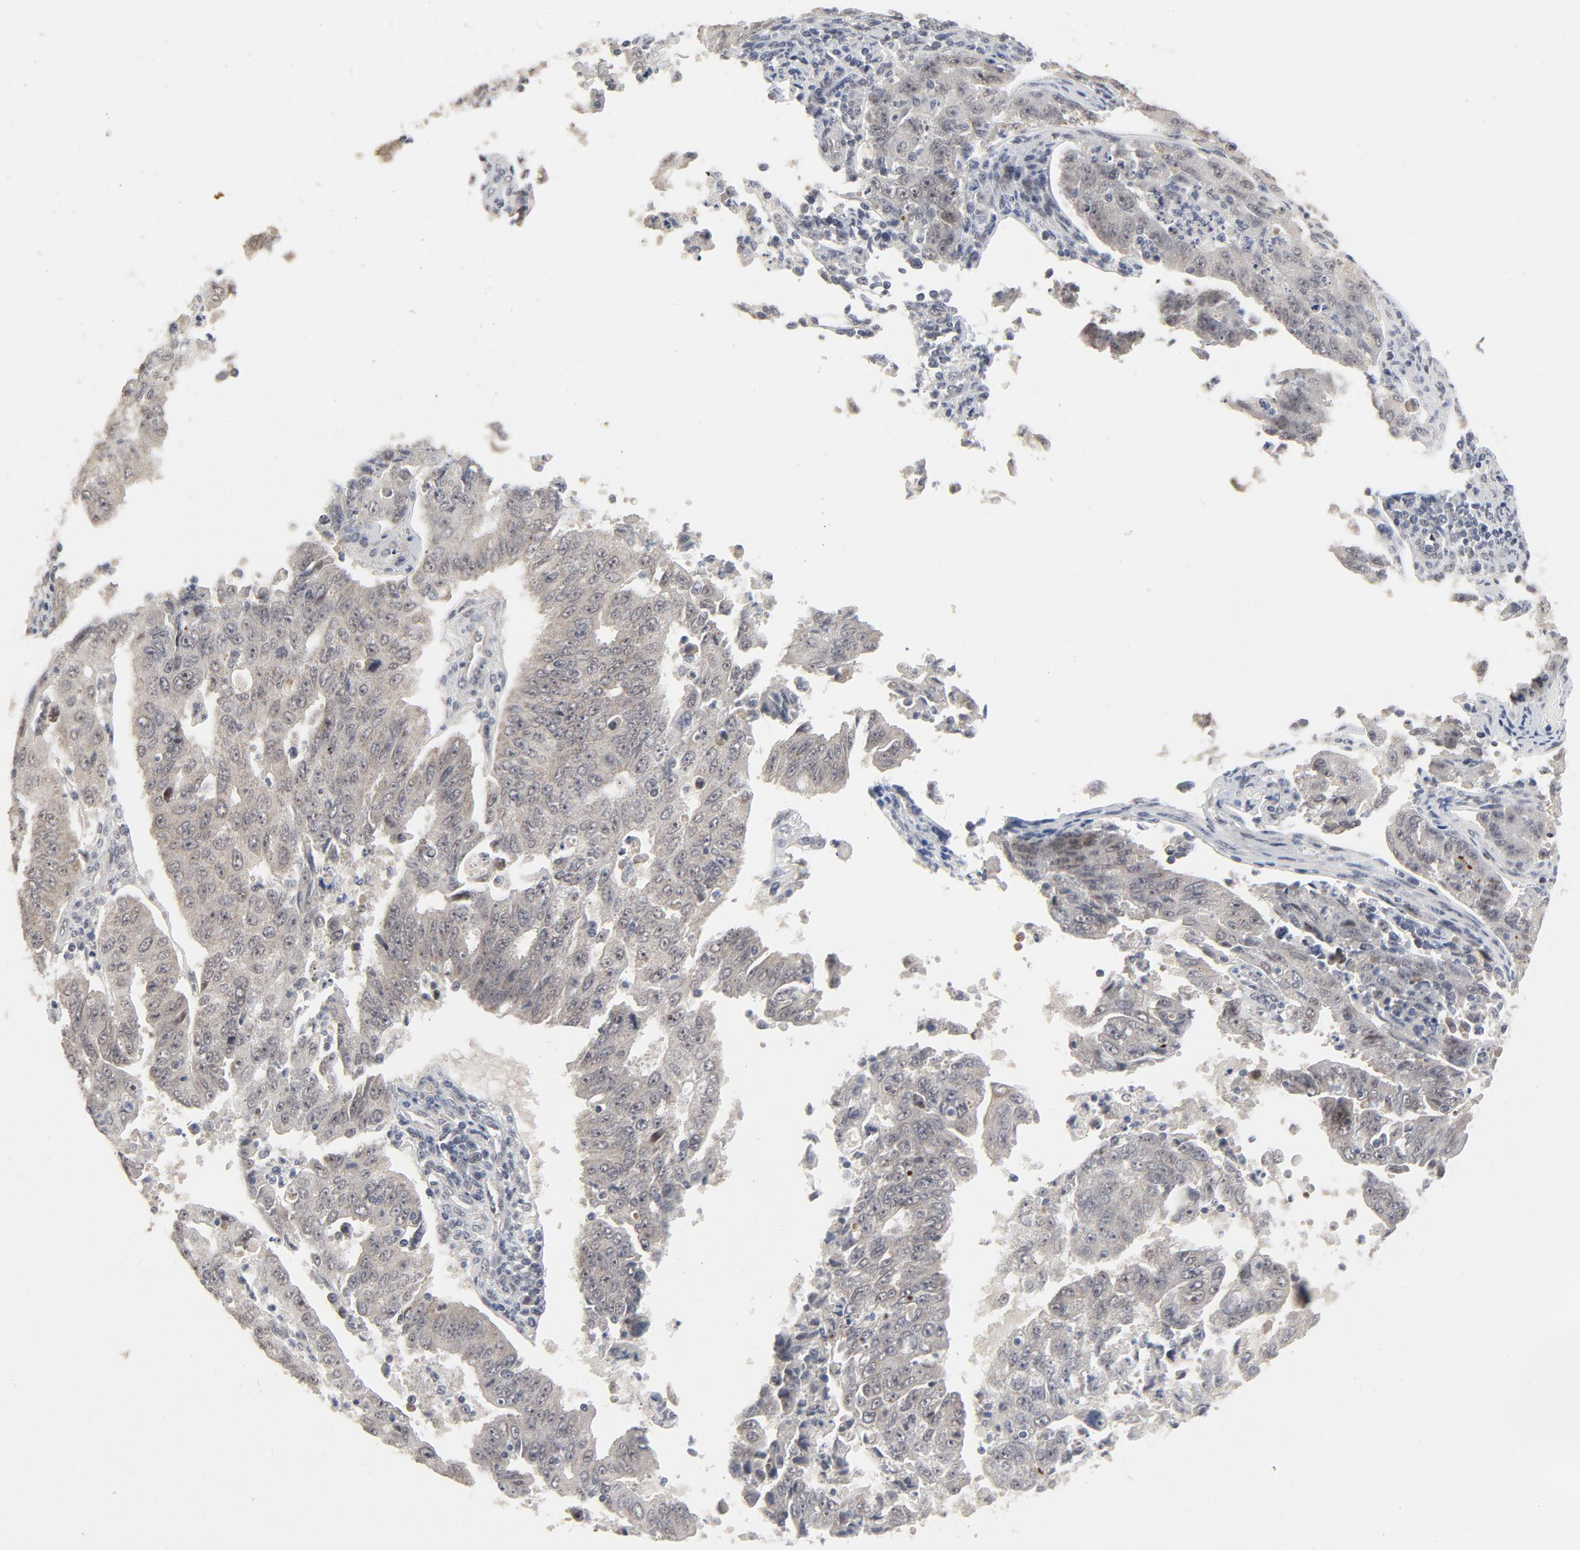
{"staining": {"intensity": "weak", "quantity": ">75%", "location": "nuclear"}, "tissue": "endometrial cancer", "cell_type": "Tumor cells", "image_type": "cancer", "snomed": [{"axis": "morphology", "description": "Adenocarcinoma, NOS"}, {"axis": "topography", "description": "Endometrium"}], "caption": "IHC of human endometrial cancer shows low levels of weak nuclear expression in approximately >75% of tumor cells.", "gene": "ZKSCAN8", "patient": {"sex": "female", "age": 42}}